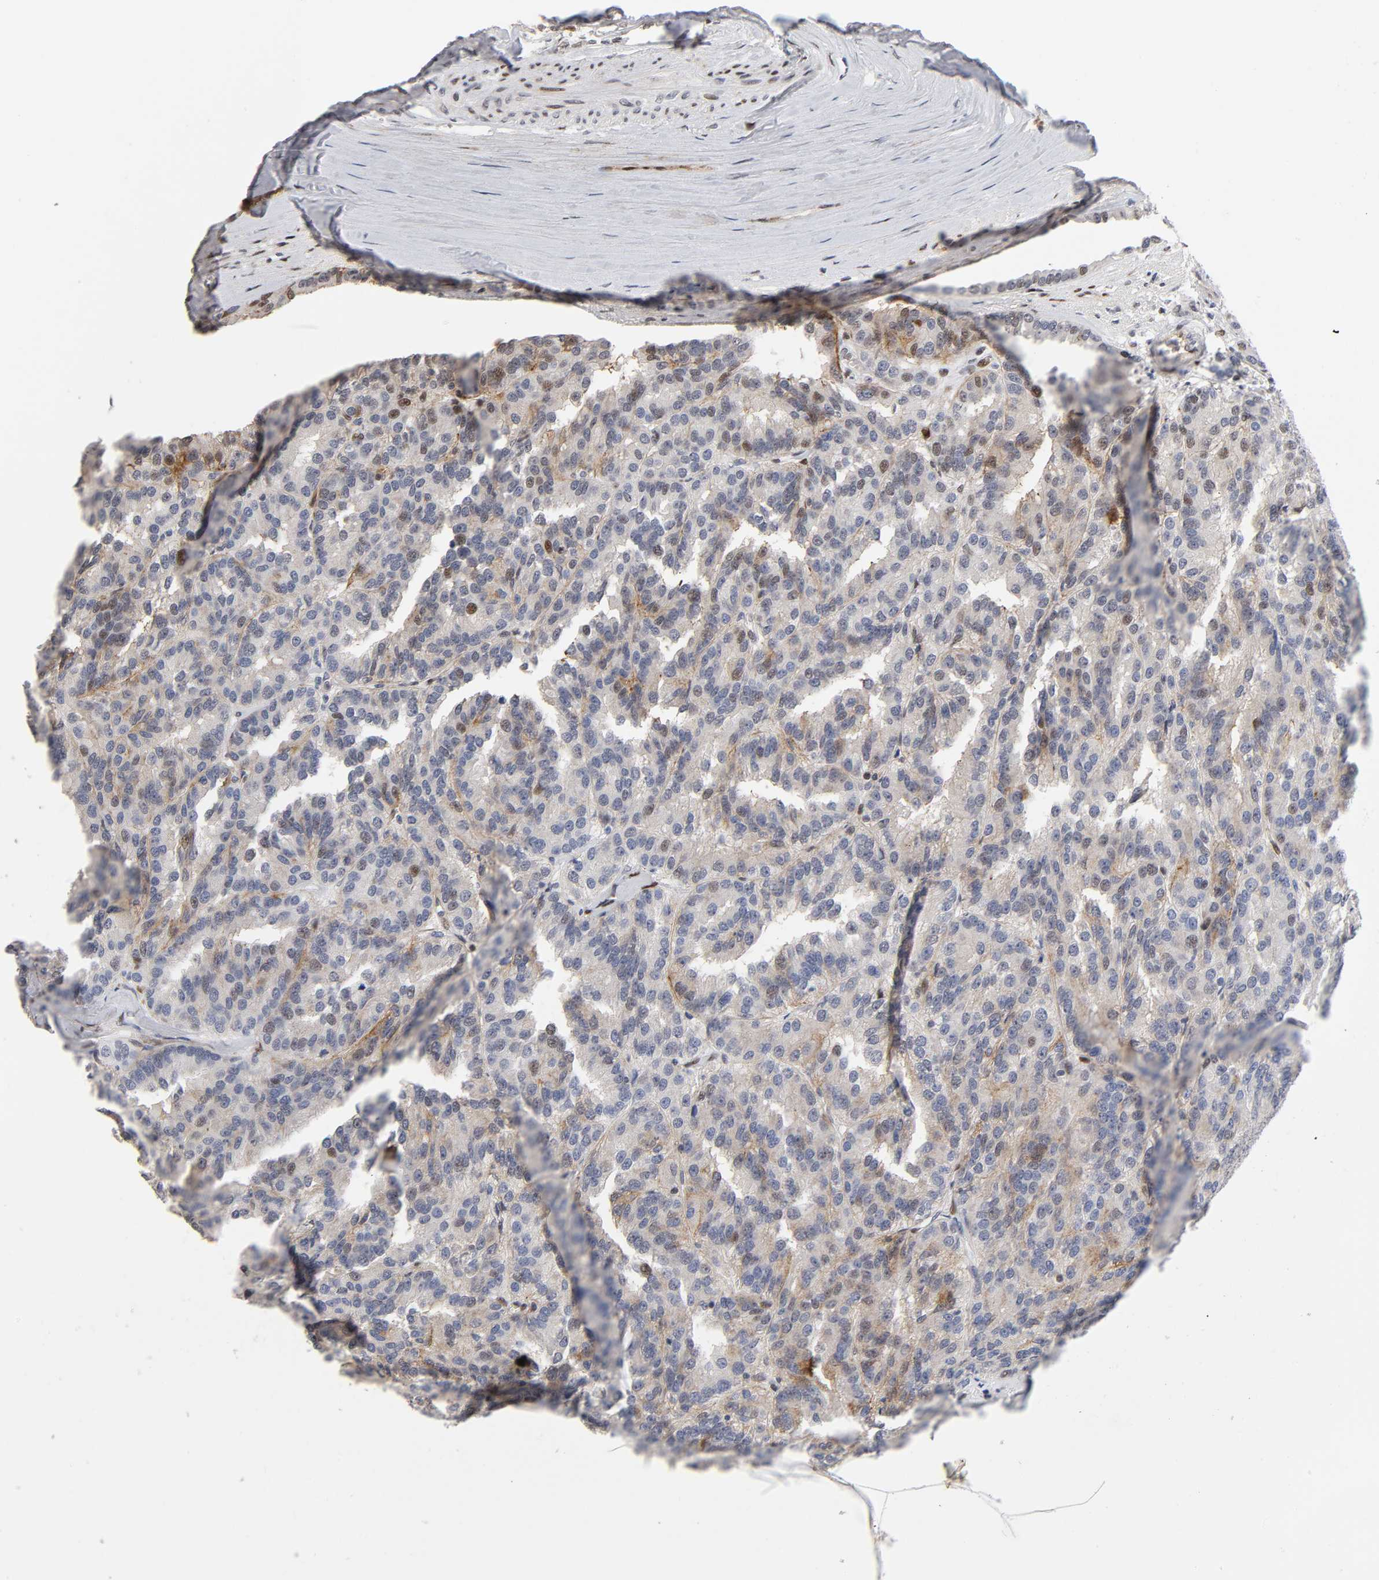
{"staining": {"intensity": "moderate", "quantity": "25%-75%", "location": "cytoplasmic/membranous"}, "tissue": "renal cancer", "cell_type": "Tumor cells", "image_type": "cancer", "snomed": [{"axis": "morphology", "description": "Adenocarcinoma, NOS"}, {"axis": "topography", "description": "Kidney"}], "caption": "IHC photomicrograph of human adenocarcinoma (renal) stained for a protein (brown), which exhibits medium levels of moderate cytoplasmic/membranous expression in about 25%-75% of tumor cells.", "gene": "STK38", "patient": {"sex": "male", "age": 46}}